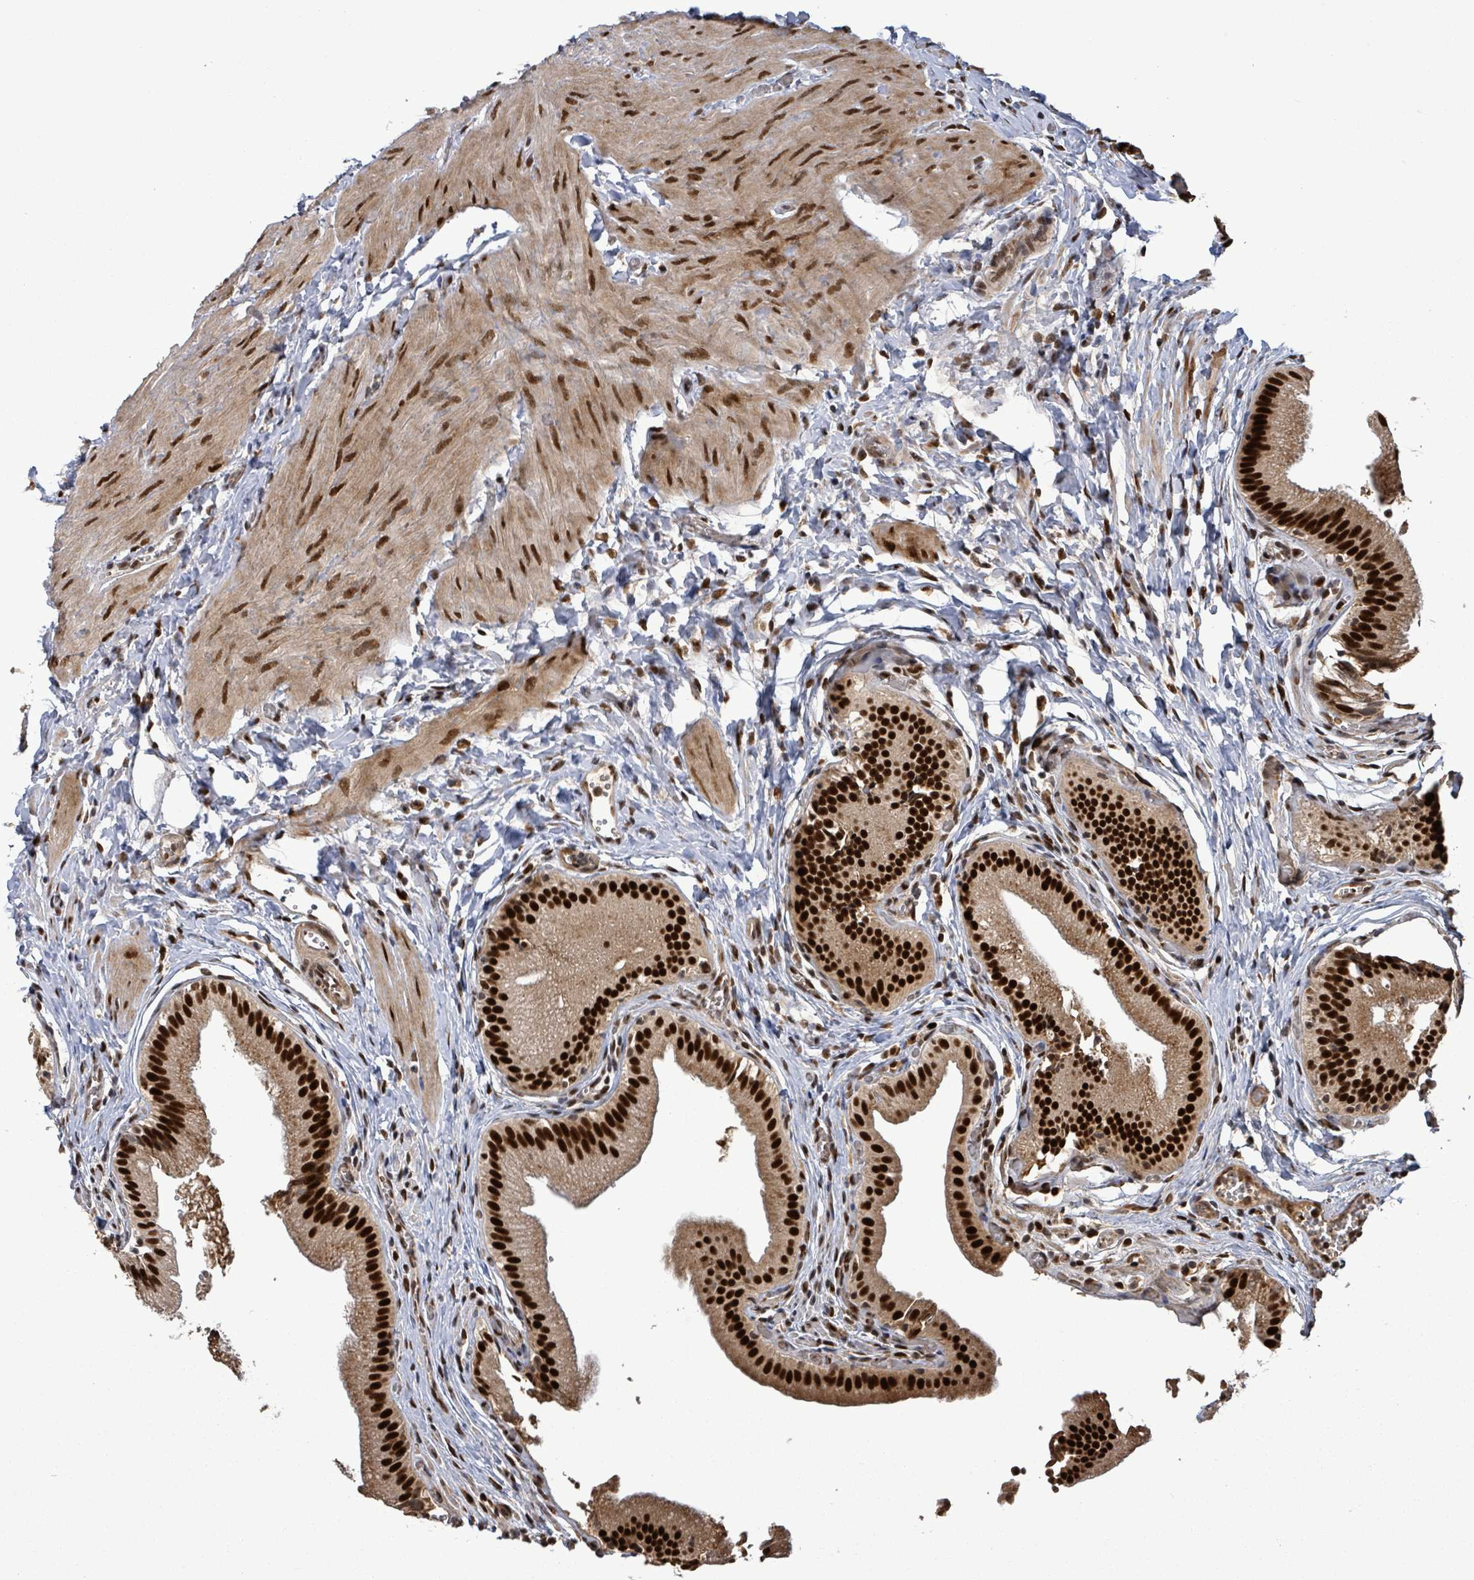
{"staining": {"intensity": "strong", "quantity": ">75%", "location": "cytoplasmic/membranous,nuclear"}, "tissue": "gallbladder", "cell_type": "Glandular cells", "image_type": "normal", "snomed": [{"axis": "morphology", "description": "Normal tissue, NOS"}, {"axis": "topography", "description": "Gallbladder"}, {"axis": "topography", "description": "Peripheral nerve tissue"}], "caption": "Immunohistochemical staining of benign human gallbladder demonstrates strong cytoplasmic/membranous,nuclear protein staining in about >75% of glandular cells. The protein of interest is shown in brown color, while the nuclei are stained blue.", "gene": "PATZ1", "patient": {"sex": "male", "age": 17}}